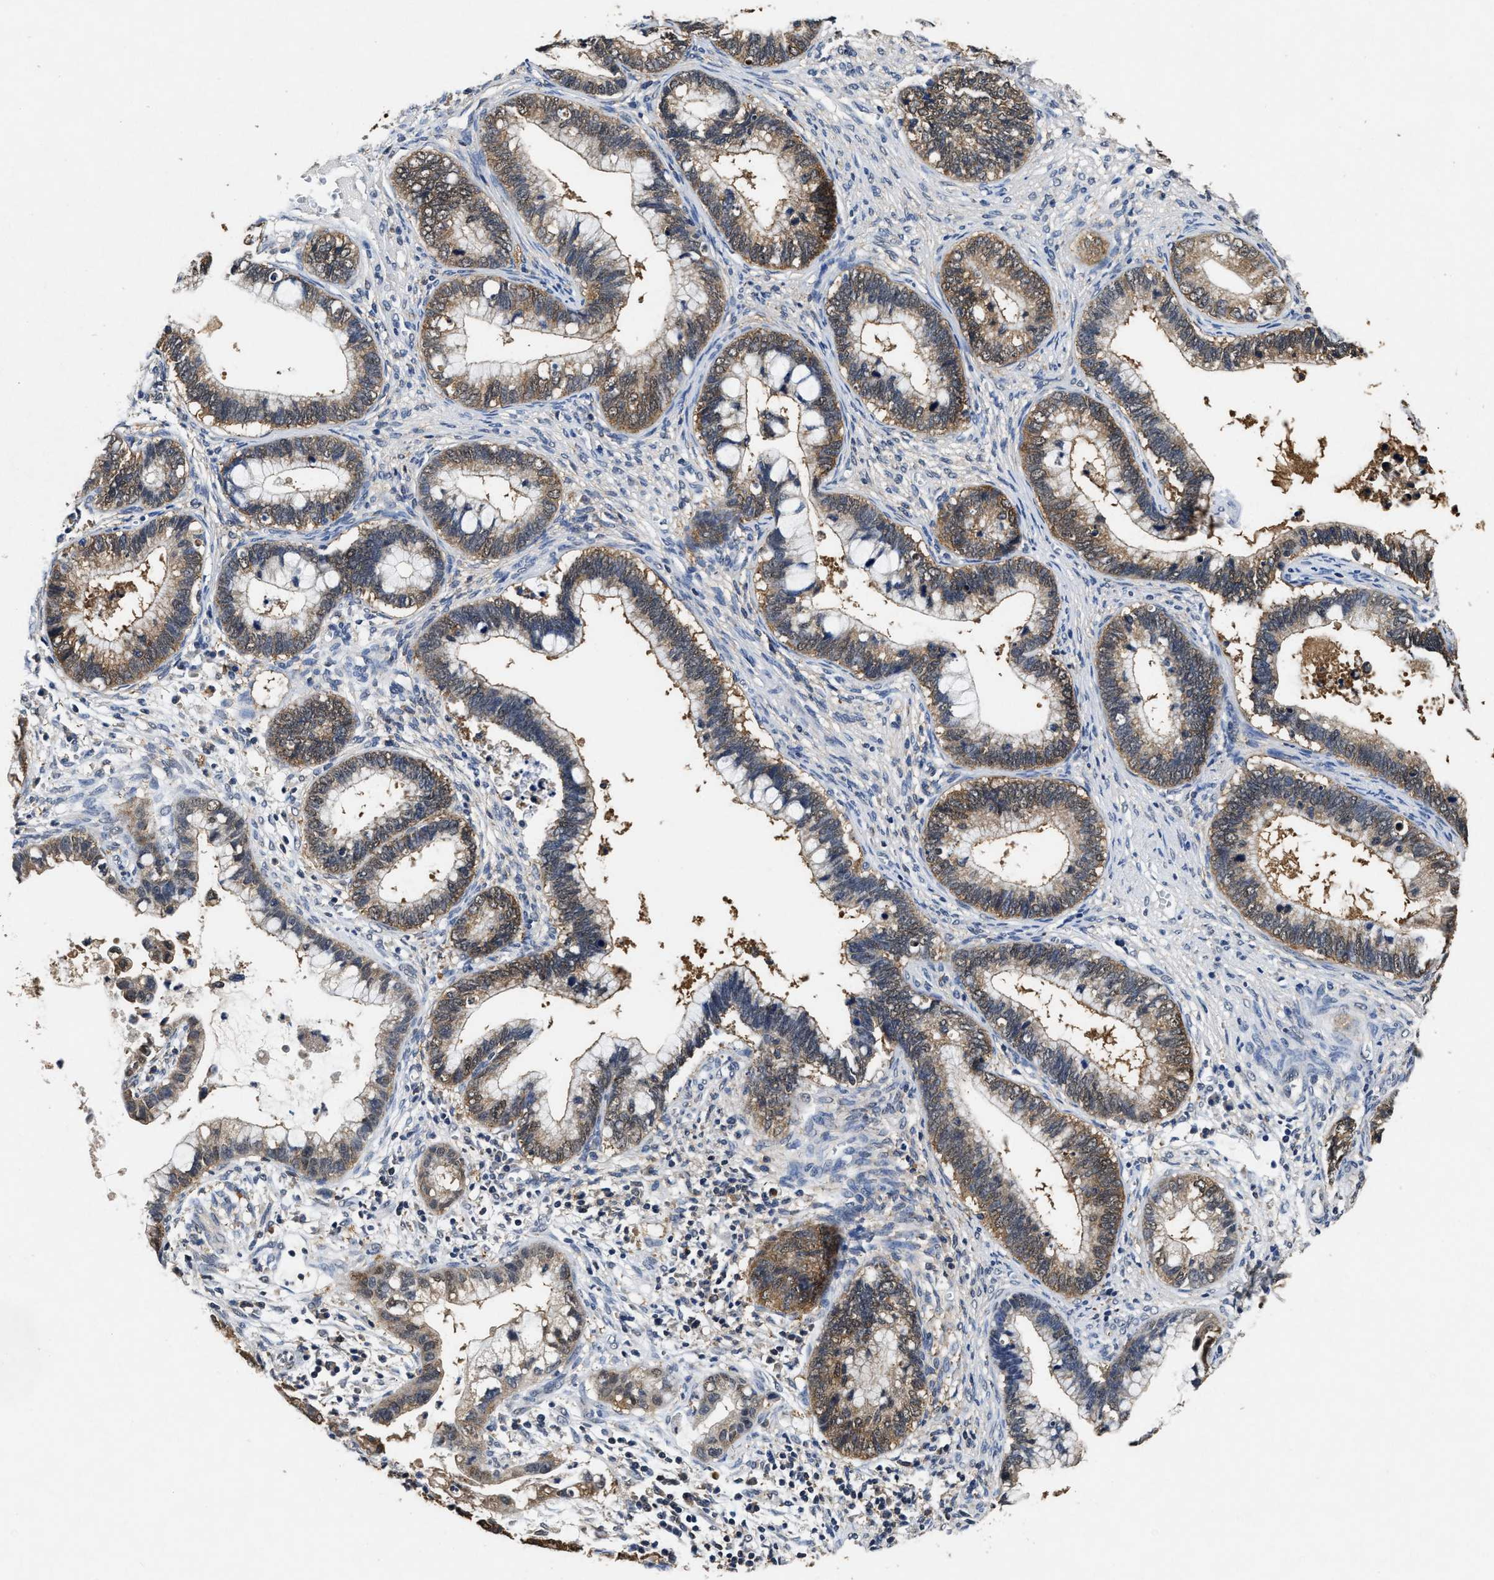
{"staining": {"intensity": "moderate", "quantity": ">75%", "location": "cytoplasmic/membranous"}, "tissue": "cervical cancer", "cell_type": "Tumor cells", "image_type": "cancer", "snomed": [{"axis": "morphology", "description": "Adenocarcinoma, NOS"}, {"axis": "topography", "description": "Cervix"}], "caption": "Immunohistochemistry (IHC) of human cervical cancer displays medium levels of moderate cytoplasmic/membranous positivity in approximately >75% of tumor cells.", "gene": "ACAT2", "patient": {"sex": "female", "age": 44}}